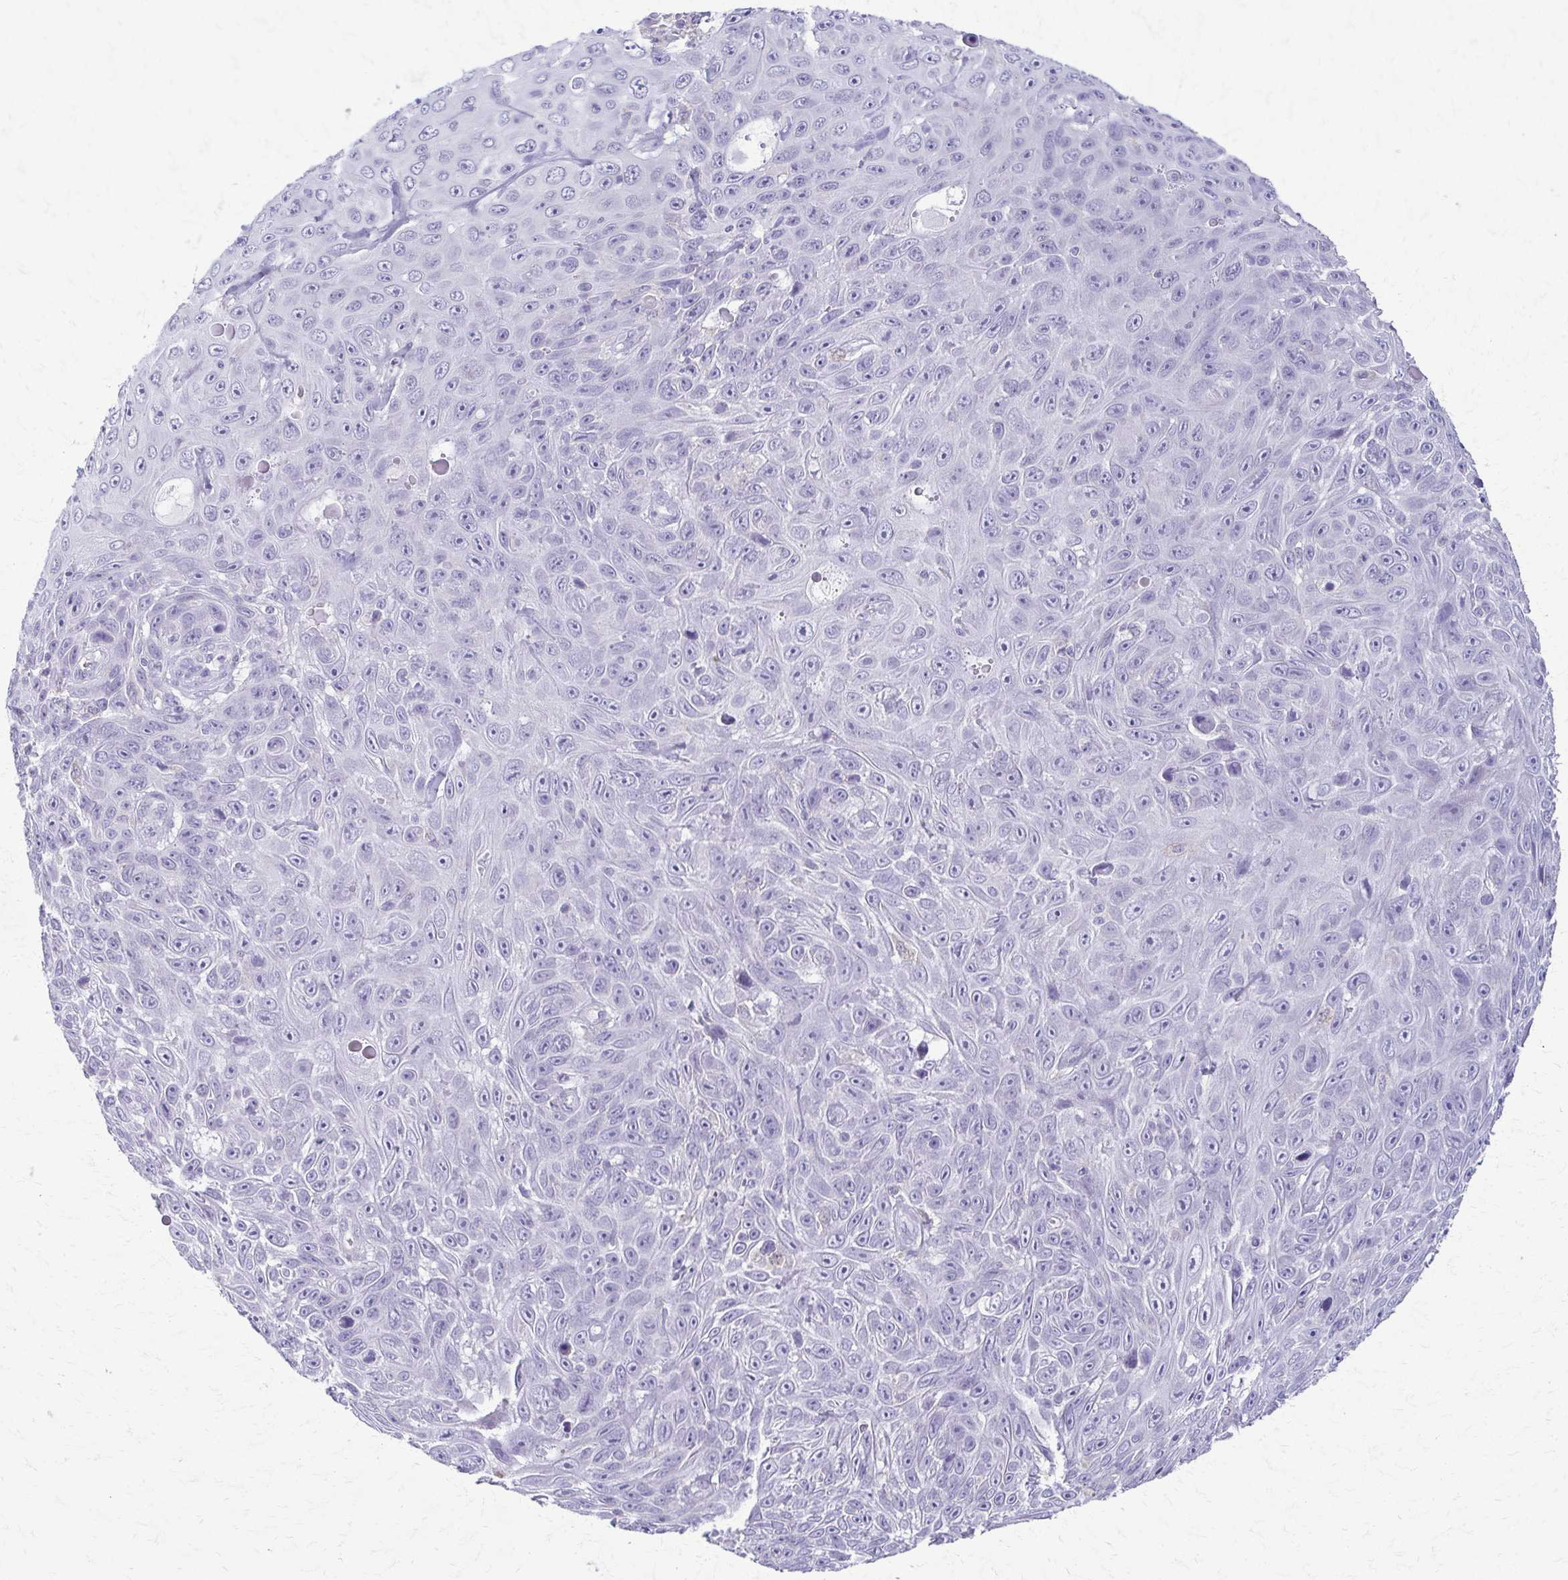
{"staining": {"intensity": "negative", "quantity": "none", "location": "none"}, "tissue": "skin cancer", "cell_type": "Tumor cells", "image_type": "cancer", "snomed": [{"axis": "morphology", "description": "Squamous cell carcinoma, NOS"}, {"axis": "topography", "description": "Skin"}], "caption": "Immunohistochemistry (IHC) photomicrograph of human skin cancer (squamous cell carcinoma) stained for a protein (brown), which reveals no positivity in tumor cells.", "gene": "FCGR2B", "patient": {"sex": "male", "age": 82}}